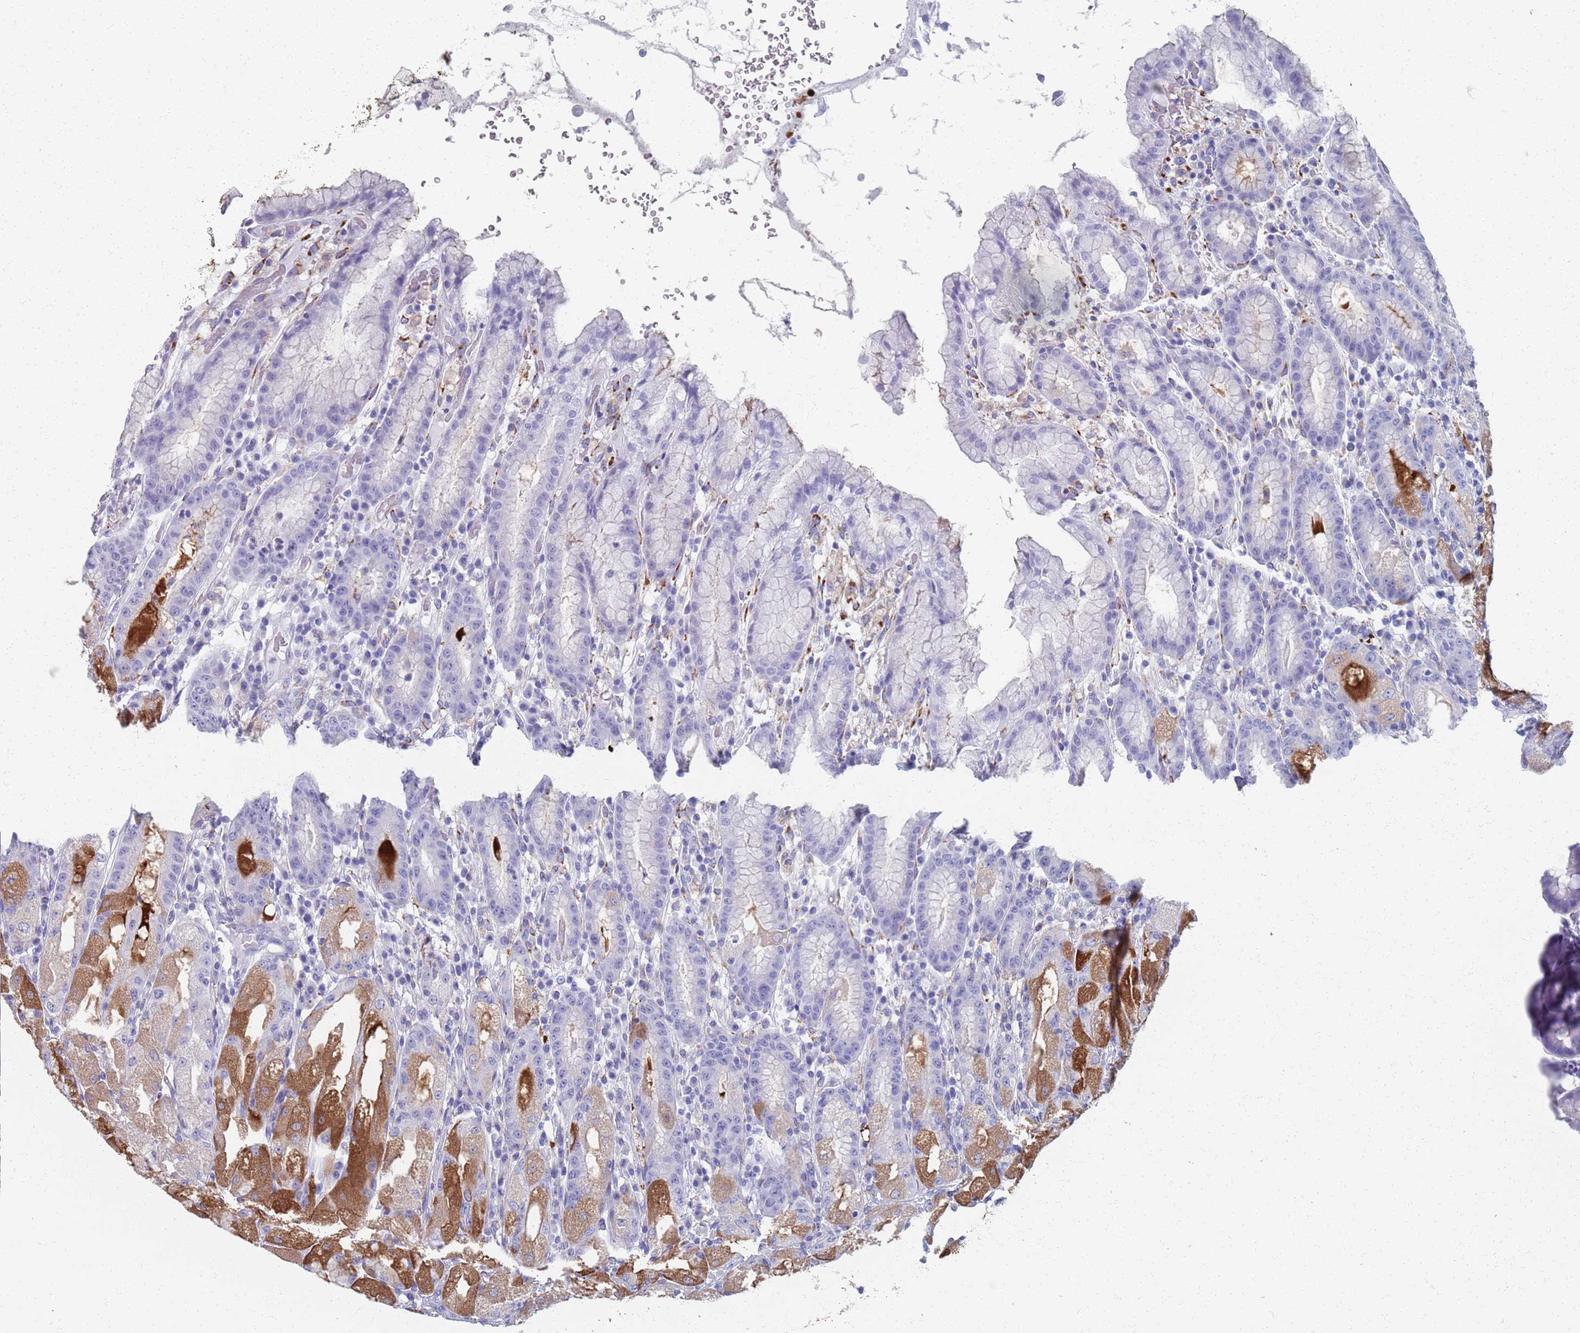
{"staining": {"intensity": "strong", "quantity": "25%-75%", "location": "cytoplasmic/membranous"}, "tissue": "stomach", "cell_type": "Glandular cells", "image_type": "normal", "snomed": [{"axis": "morphology", "description": "Normal tissue, NOS"}, {"axis": "topography", "description": "Stomach, upper"}], "caption": "High-power microscopy captured an IHC image of unremarkable stomach, revealing strong cytoplasmic/membranous positivity in approximately 25%-75% of glandular cells. The staining was performed using DAB (3,3'-diaminobenzidine) to visualize the protein expression in brown, while the nuclei were stained in blue with hematoxylin (Magnification: 20x).", "gene": "PLOD1", "patient": {"sex": "male", "age": 52}}